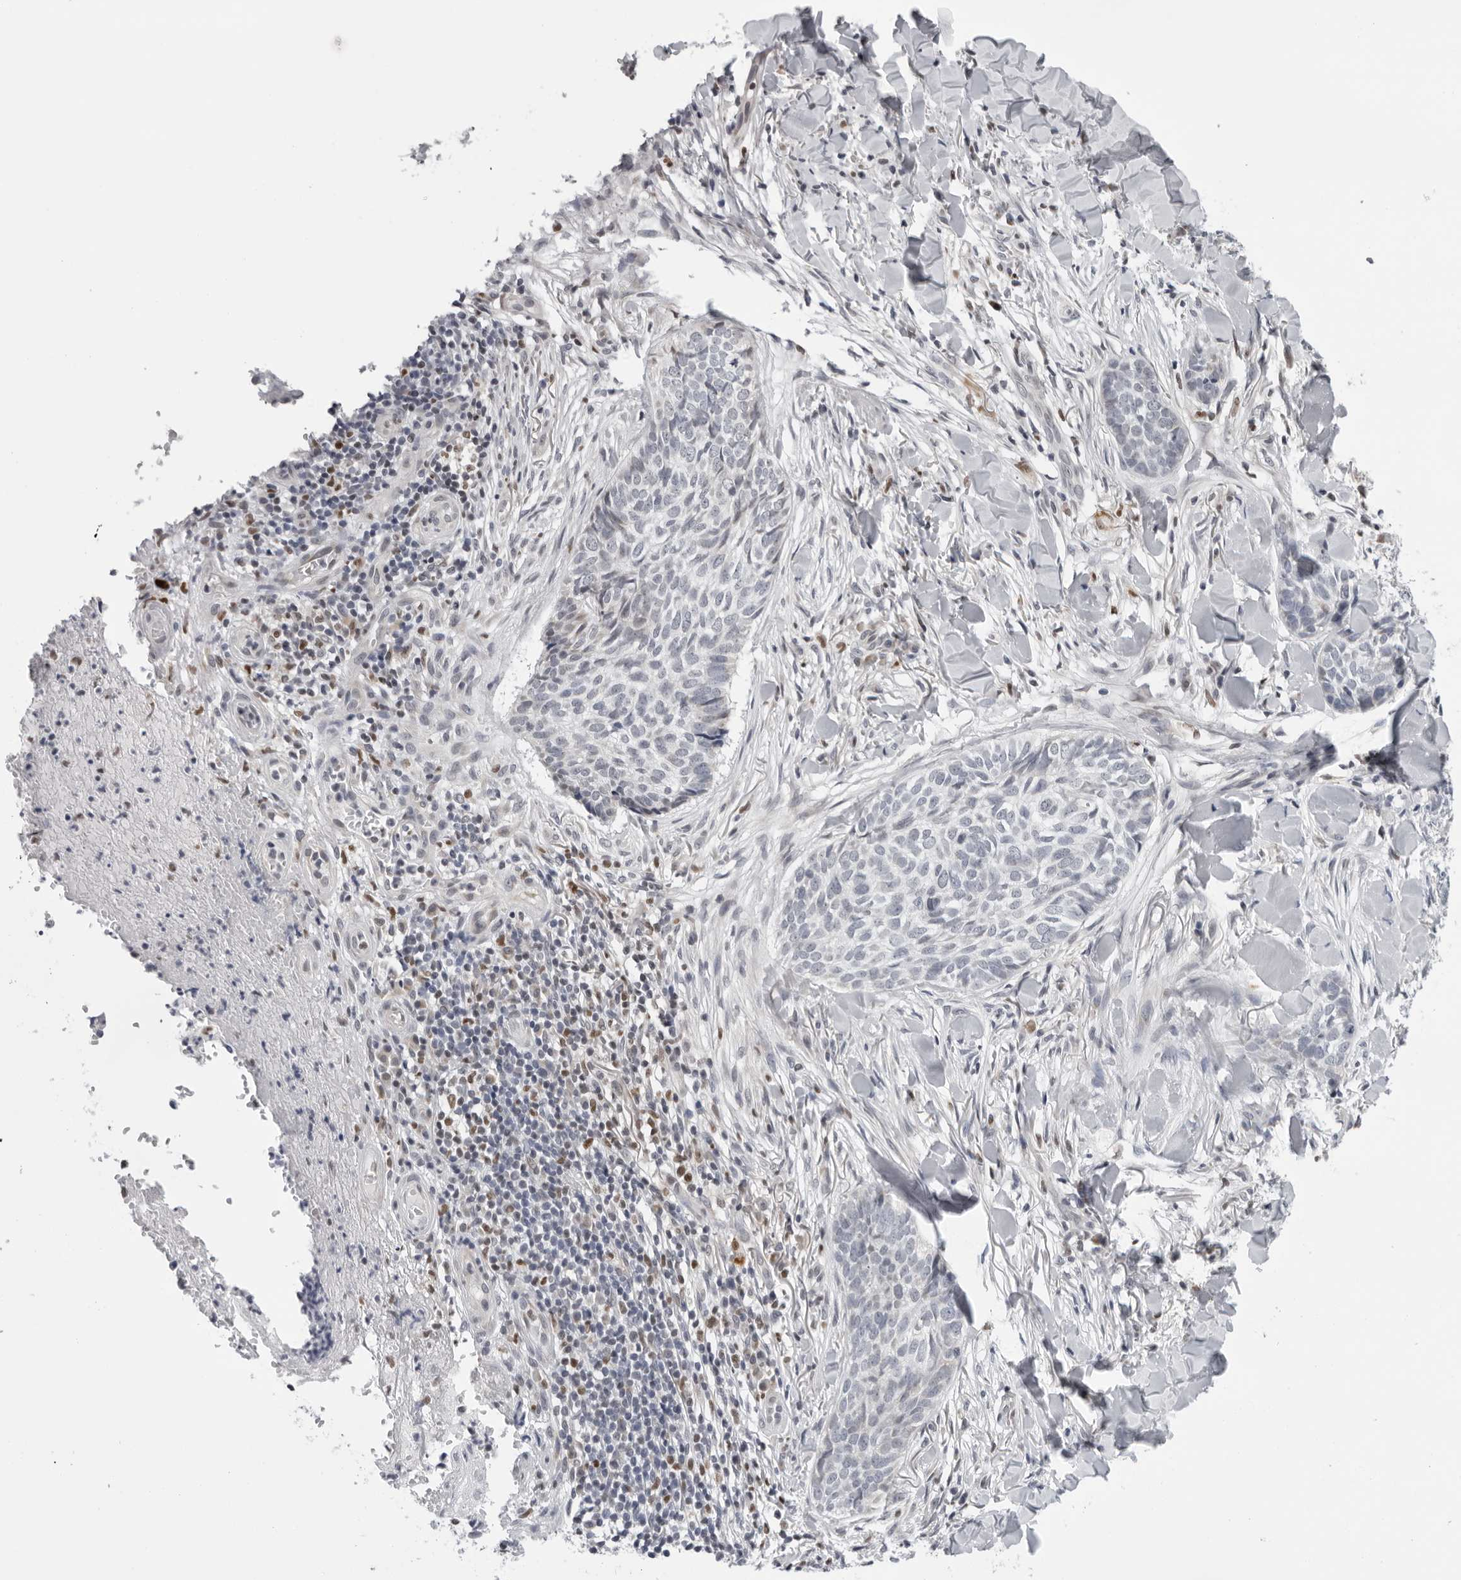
{"staining": {"intensity": "negative", "quantity": "none", "location": "none"}, "tissue": "skin cancer", "cell_type": "Tumor cells", "image_type": "cancer", "snomed": [{"axis": "morphology", "description": "Normal tissue, NOS"}, {"axis": "morphology", "description": "Basal cell carcinoma"}, {"axis": "topography", "description": "Skin"}], "caption": "The IHC histopathology image has no significant staining in tumor cells of basal cell carcinoma (skin) tissue. The staining was performed using DAB (3,3'-diaminobenzidine) to visualize the protein expression in brown, while the nuclei were stained in blue with hematoxylin (Magnification: 20x).", "gene": "CPT2", "patient": {"sex": "male", "age": 67}}